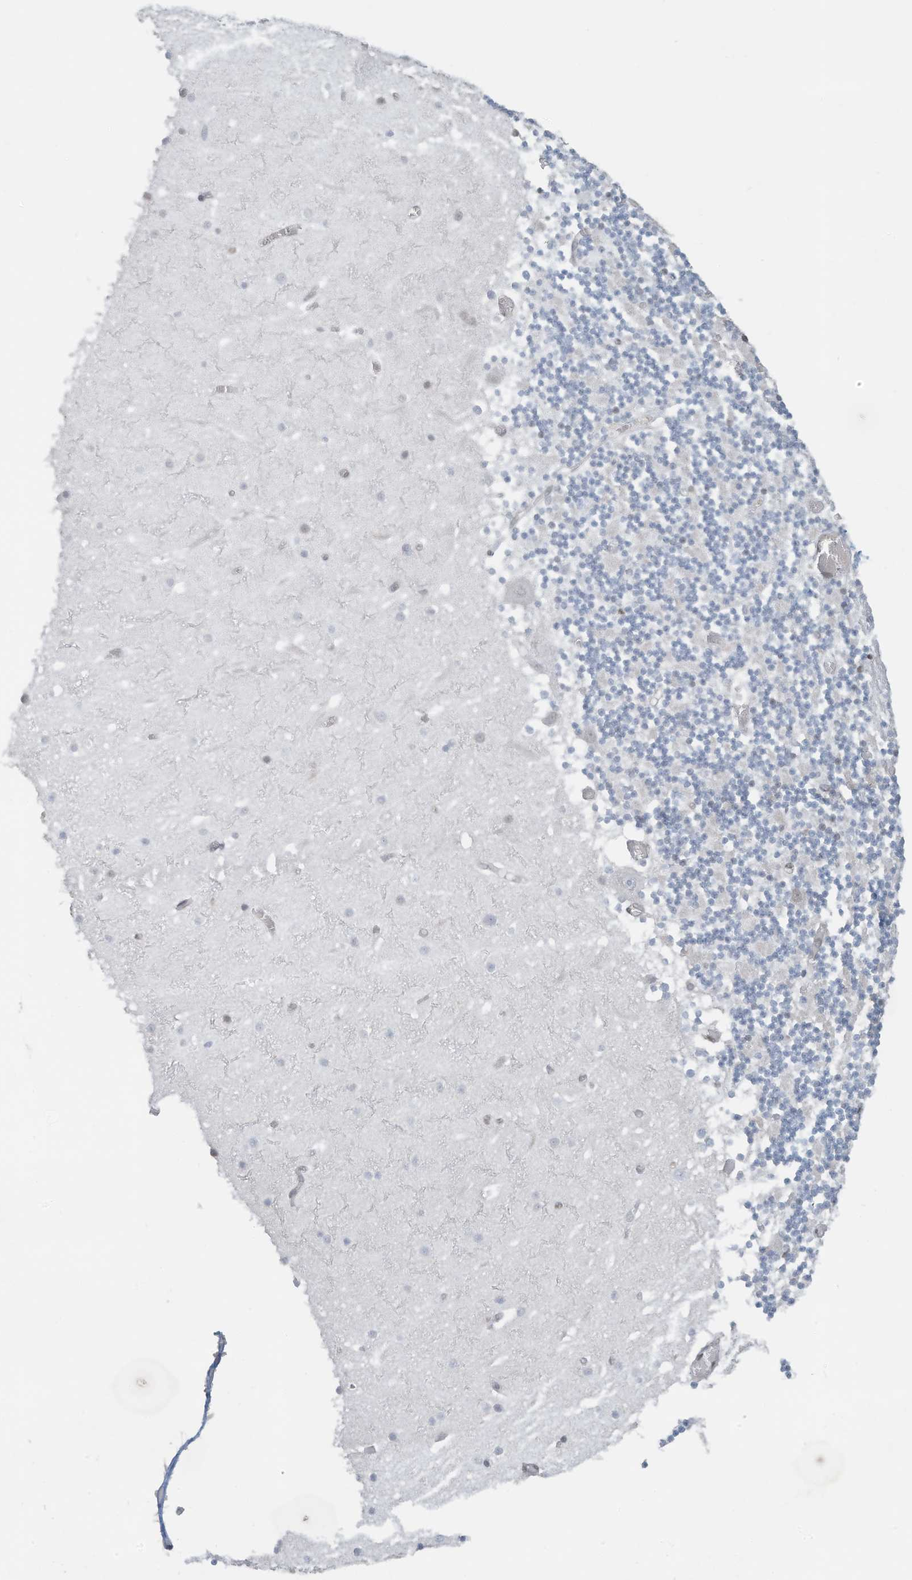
{"staining": {"intensity": "negative", "quantity": "none", "location": "none"}, "tissue": "cerebellum", "cell_type": "Cells in granular layer", "image_type": "normal", "snomed": [{"axis": "morphology", "description": "Normal tissue, NOS"}, {"axis": "topography", "description": "Cerebellum"}], "caption": "High power microscopy histopathology image of an immunohistochemistry histopathology image of normal cerebellum, revealing no significant staining in cells in granular layer. (Brightfield microscopy of DAB immunohistochemistry at high magnification).", "gene": "DBR1", "patient": {"sex": "female", "age": 28}}